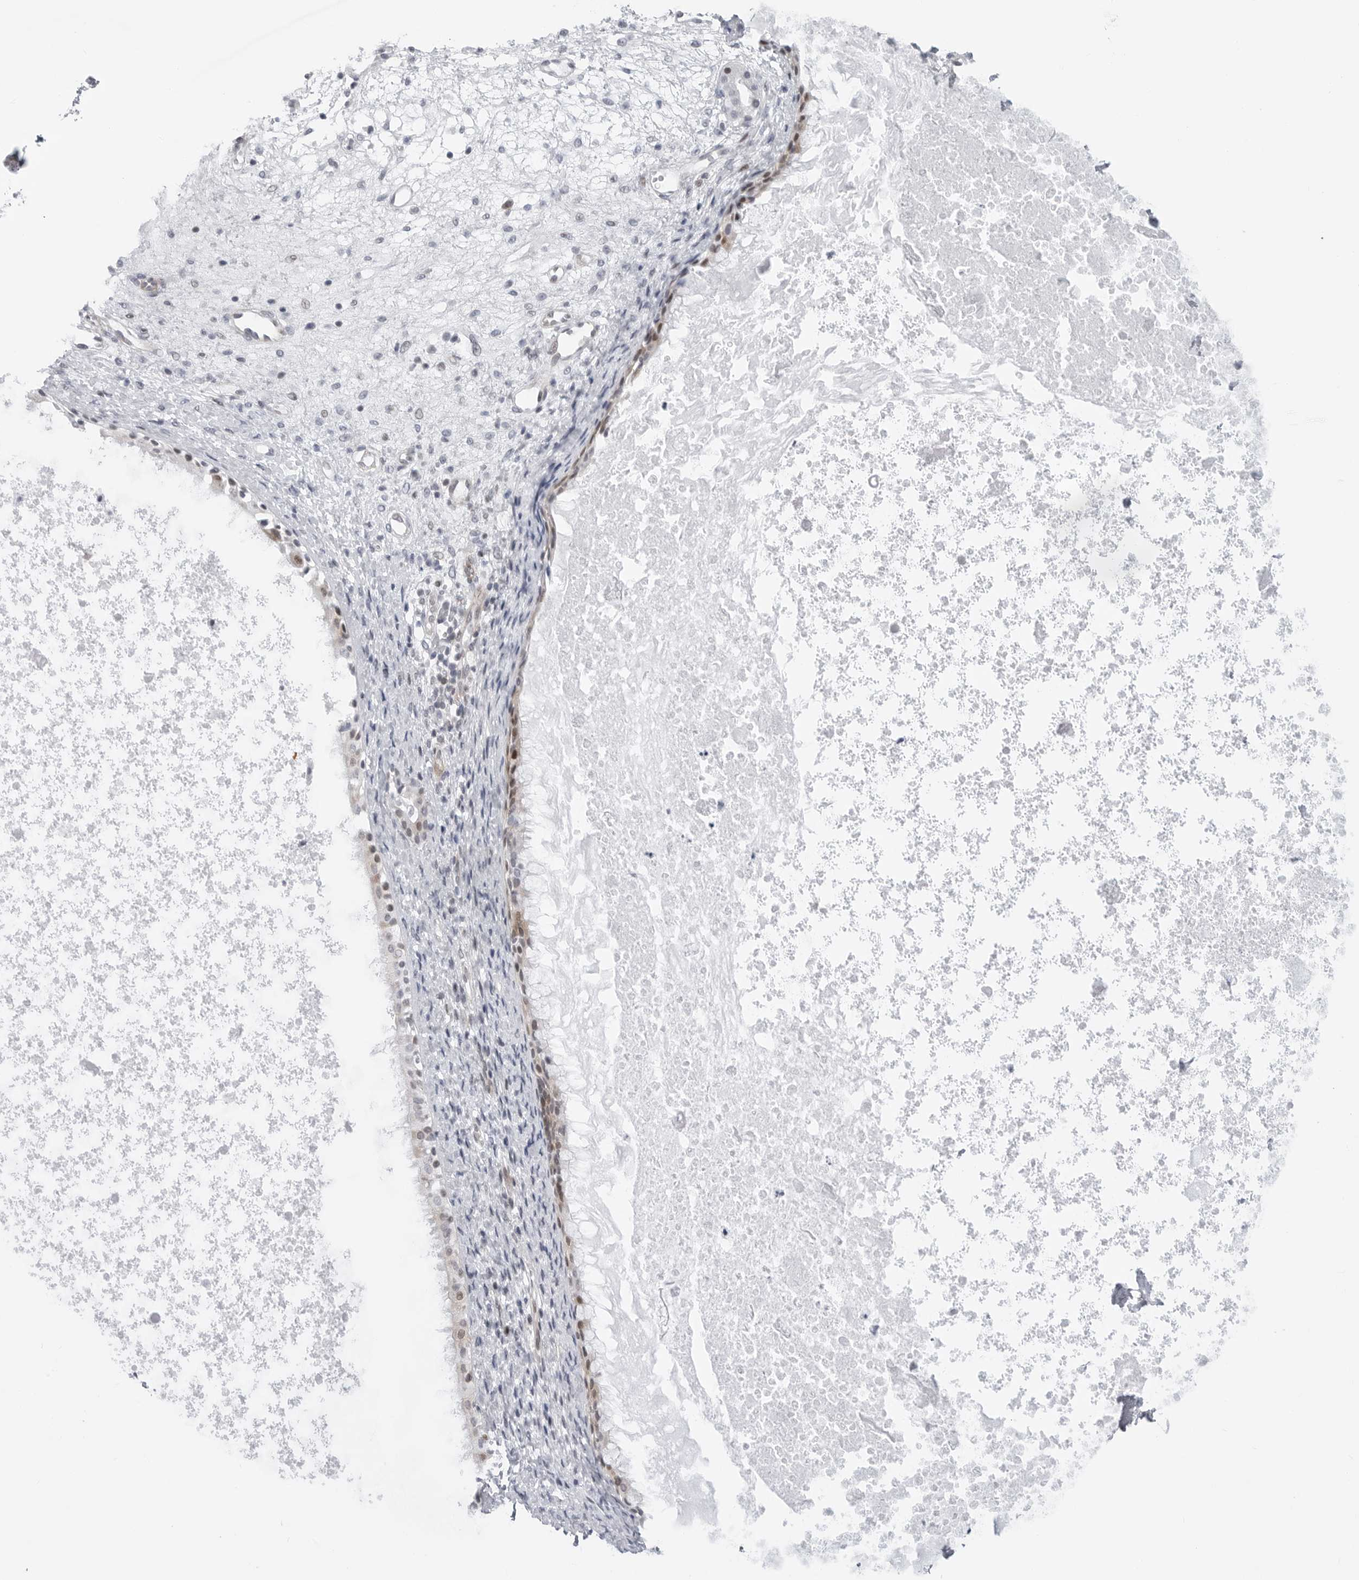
{"staining": {"intensity": "weak", "quantity": "25%-75%", "location": "cytoplasmic/membranous,nuclear"}, "tissue": "nasopharynx", "cell_type": "Respiratory epithelial cells", "image_type": "normal", "snomed": [{"axis": "morphology", "description": "Normal tissue, NOS"}, {"axis": "topography", "description": "Nasopharynx"}], "caption": "High-magnification brightfield microscopy of normal nasopharynx stained with DAB (3,3'-diaminobenzidine) (brown) and counterstained with hematoxylin (blue). respiratory epithelial cells exhibit weak cytoplasmic/membranous,nuclear staining is appreciated in approximately25%-75% of cells. The staining was performed using DAB to visualize the protein expression in brown, while the nuclei were stained in blue with hematoxylin (Magnification: 20x).", "gene": "FAM135B", "patient": {"sex": "male", "age": 22}}